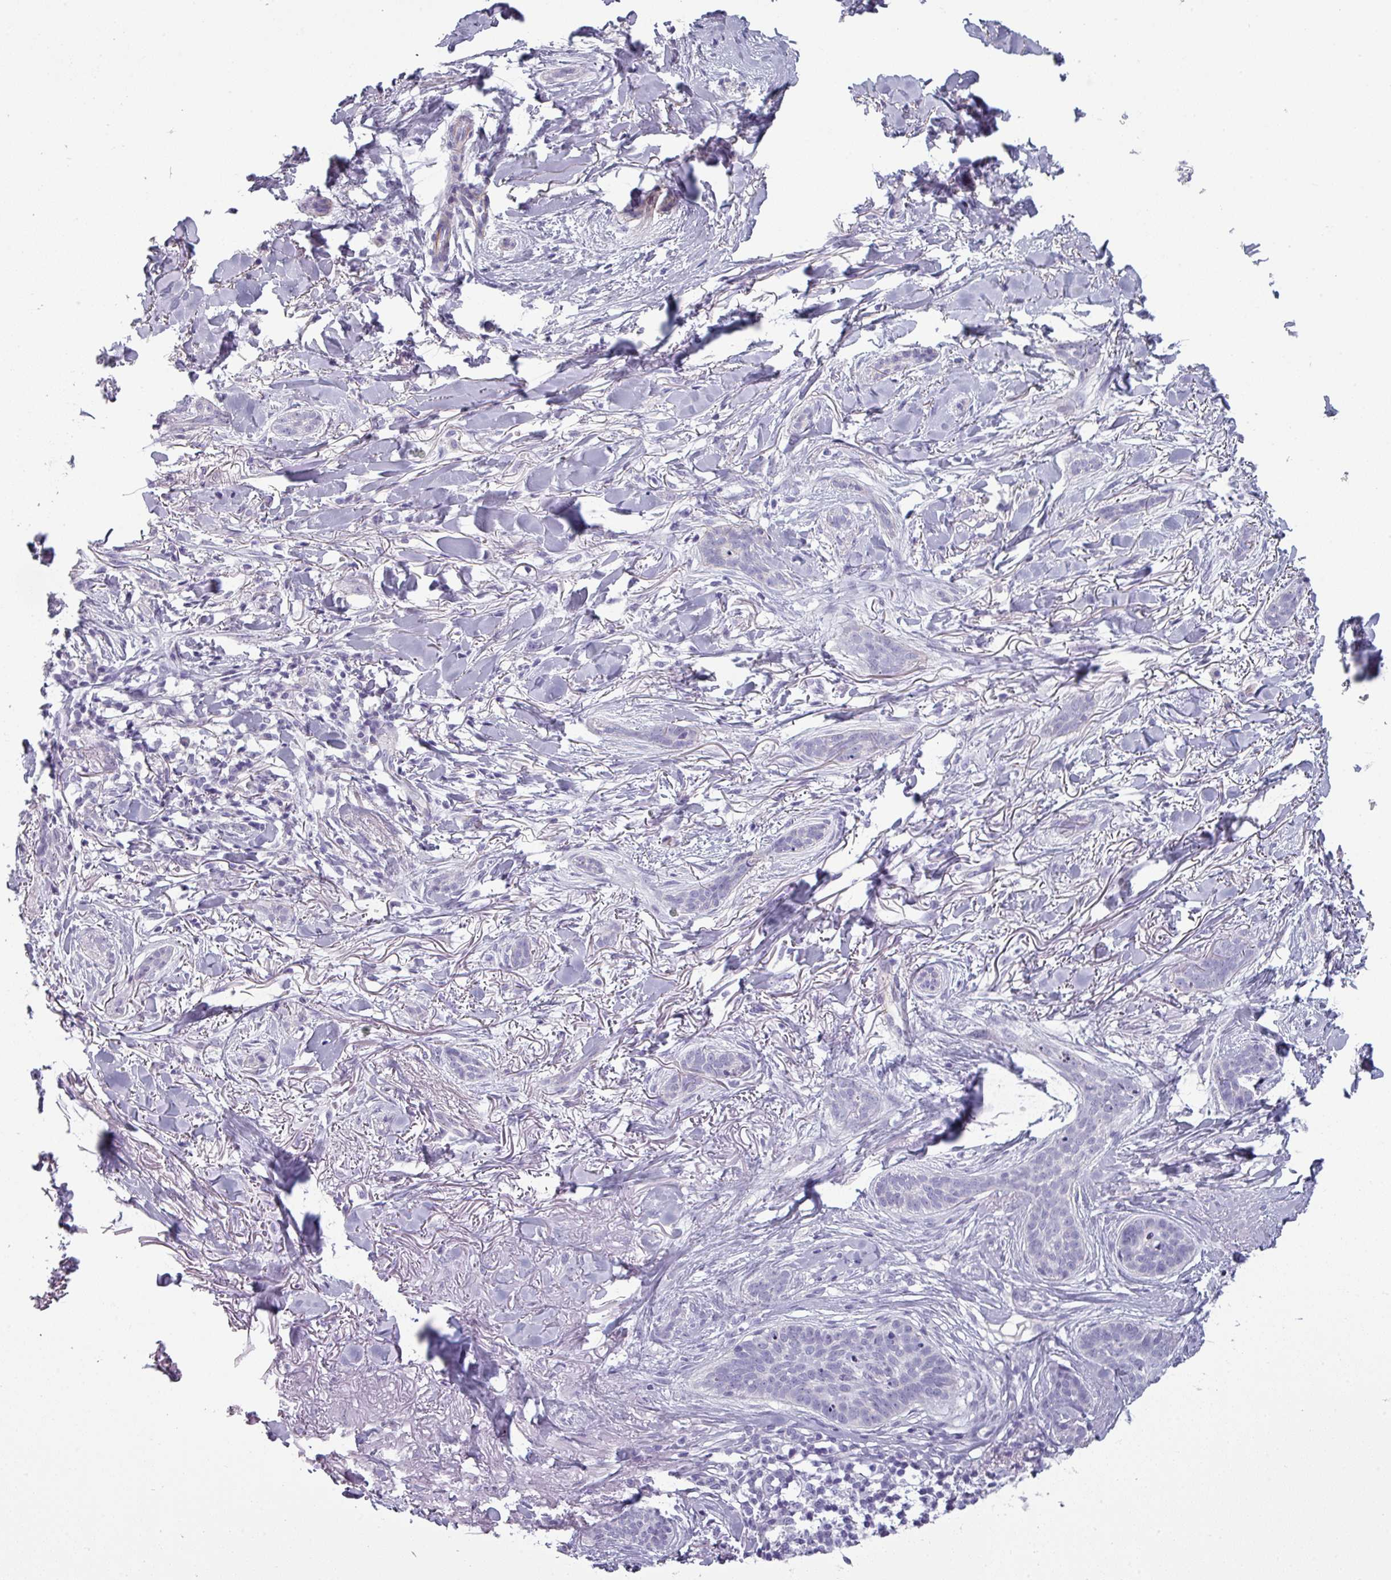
{"staining": {"intensity": "negative", "quantity": "none", "location": "none"}, "tissue": "skin cancer", "cell_type": "Tumor cells", "image_type": "cancer", "snomed": [{"axis": "morphology", "description": "Basal cell carcinoma"}, {"axis": "topography", "description": "Skin"}], "caption": "Skin cancer stained for a protein using immunohistochemistry (IHC) displays no positivity tumor cells.", "gene": "AREL1", "patient": {"sex": "male", "age": 52}}